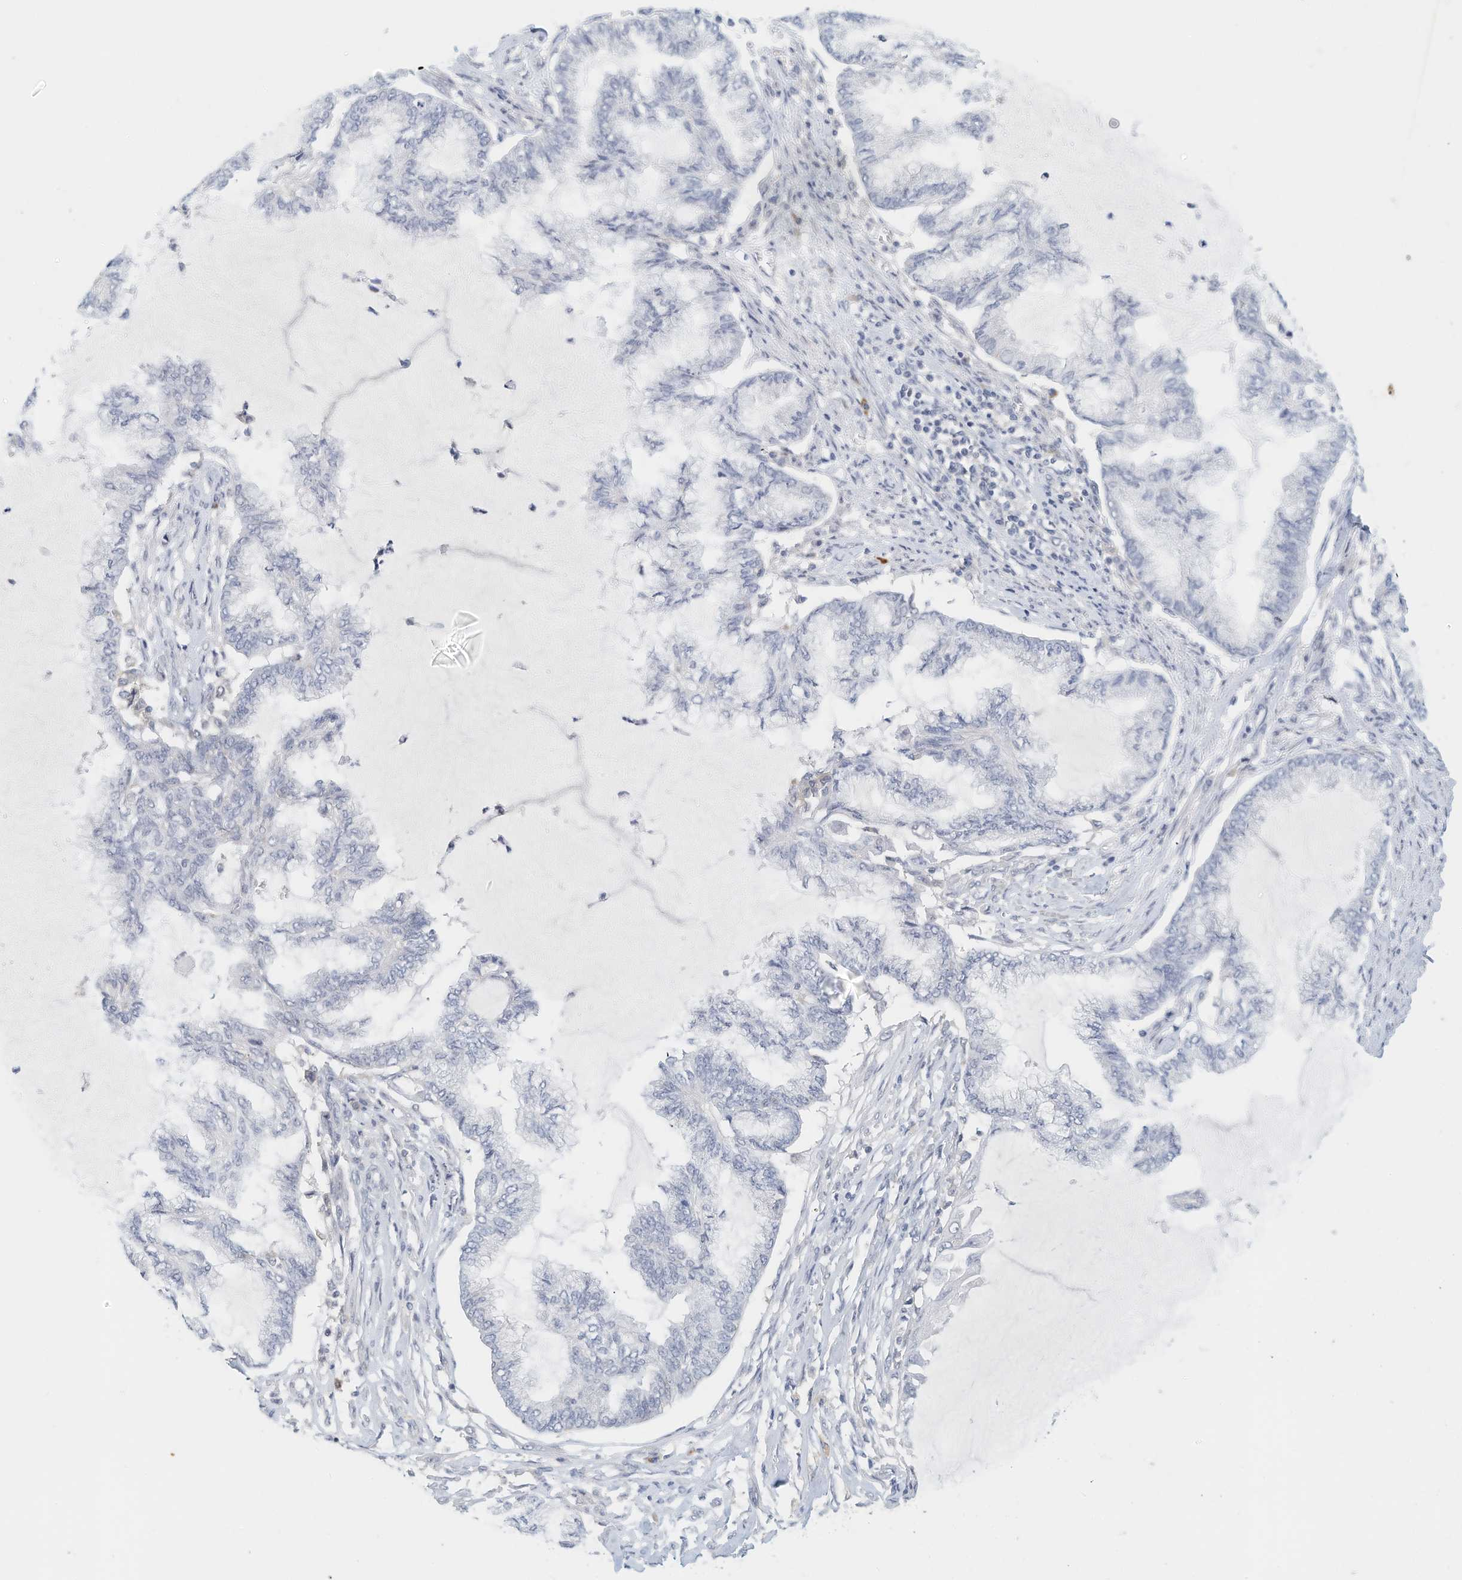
{"staining": {"intensity": "negative", "quantity": "none", "location": "none"}, "tissue": "endometrial cancer", "cell_type": "Tumor cells", "image_type": "cancer", "snomed": [{"axis": "morphology", "description": "Adenocarcinoma, NOS"}, {"axis": "topography", "description": "Endometrium"}], "caption": "A high-resolution photomicrograph shows immunohistochemistry (IHC) staining of adenocarcinoma (endometrial), which reveals no significant positivity in tumor cells.", "gene": "MICAL1", "patient": {"sex": "female", "age": 86}}